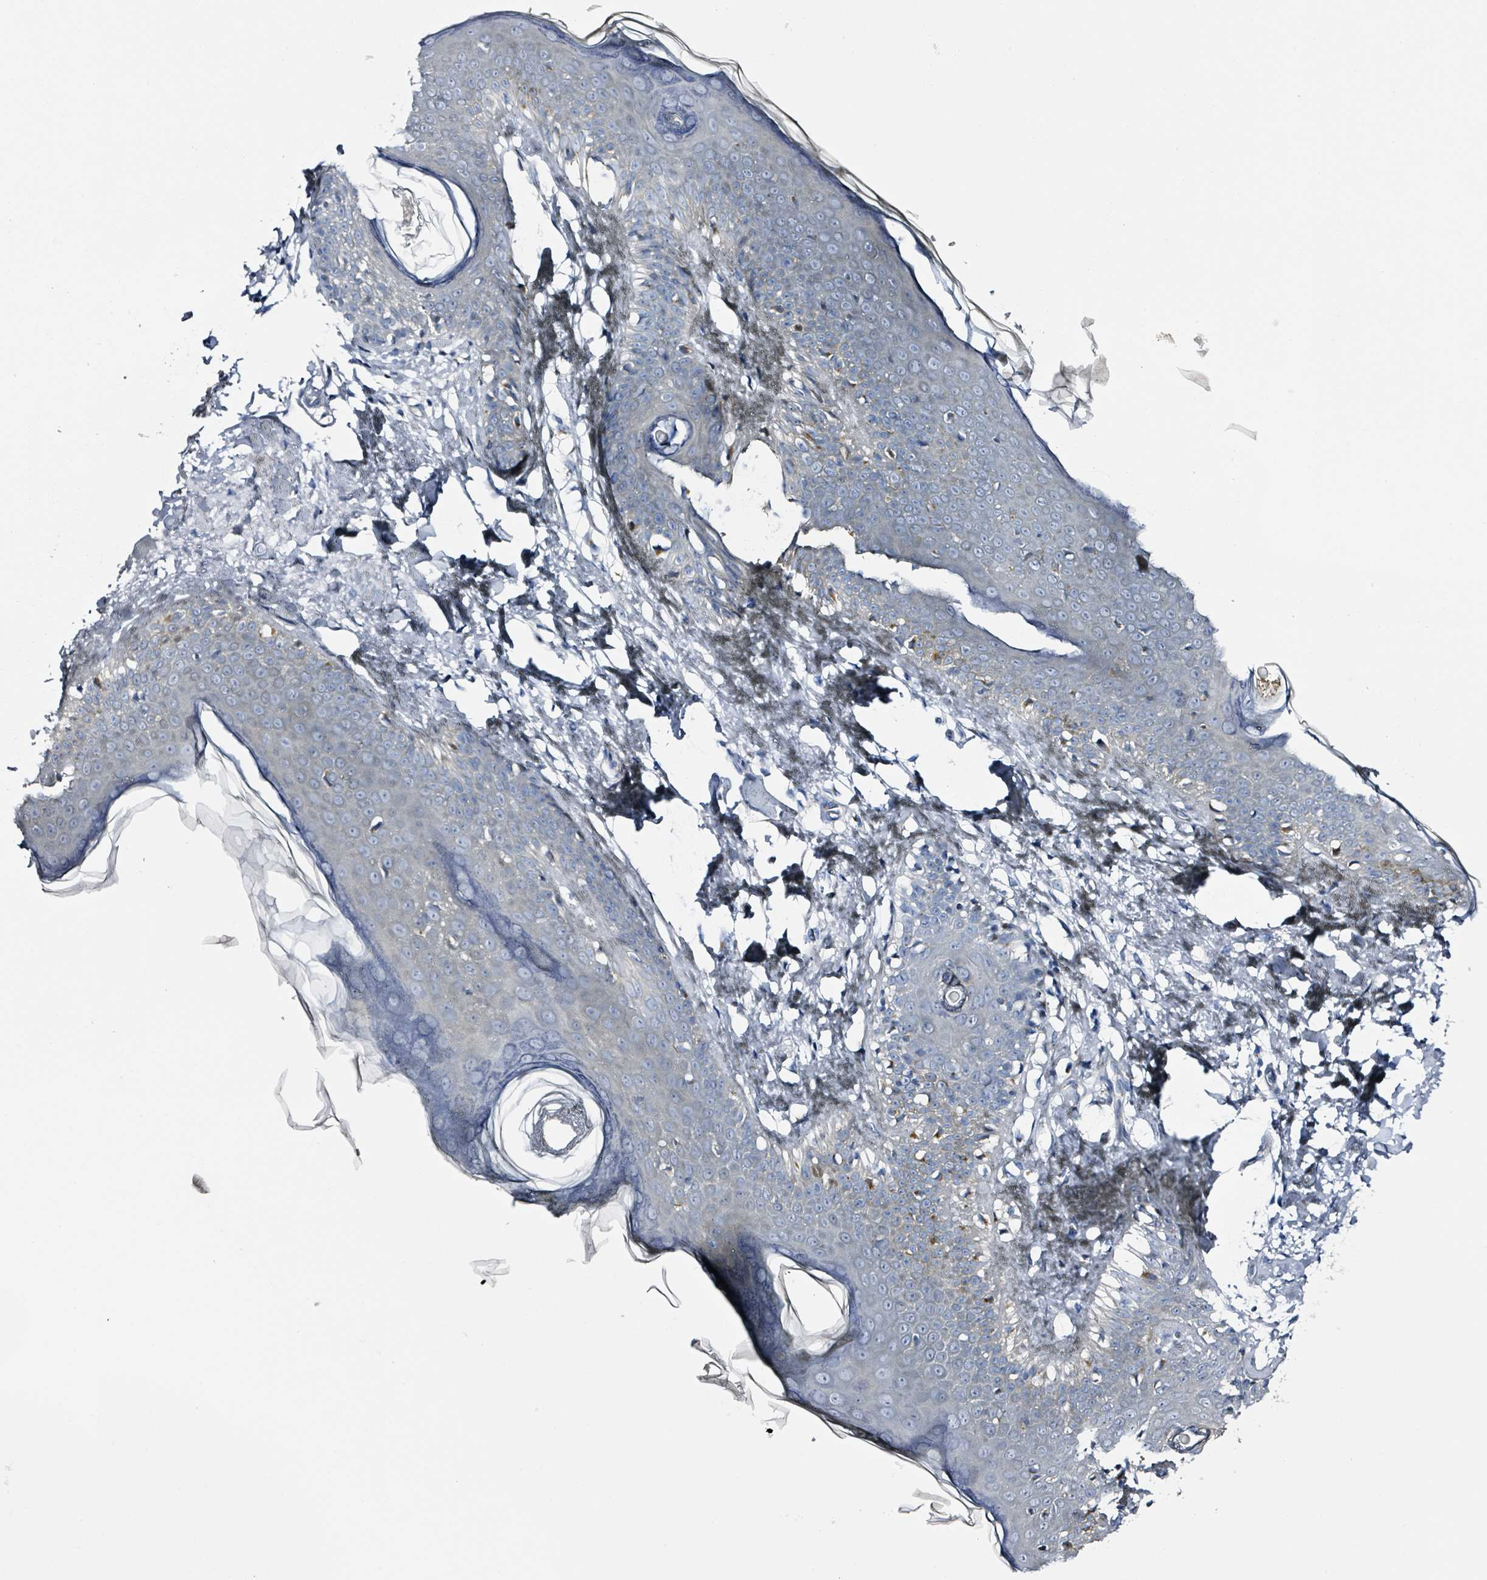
{"staining": {"intensity": "strong", "quantity": "<25%", "location": "cytoplasmic/membranous"}, "tissue": "skin cancer", "cell_type": "Tumor cells", "image_type": "cancer", "snomed": [{"axis": "morphology", "description": "Basal cell carcinoma"}, {"axis": "topography", "description": "Skin"}], "caption": "Strong cytoplasmic/membranous staining for a protein is seen in about <25% of tumor cells of skin cancer using immunohistochemistry (IHC).", "gene": "B3GAT3", "patient": {"sex": "male", "age": 73}}